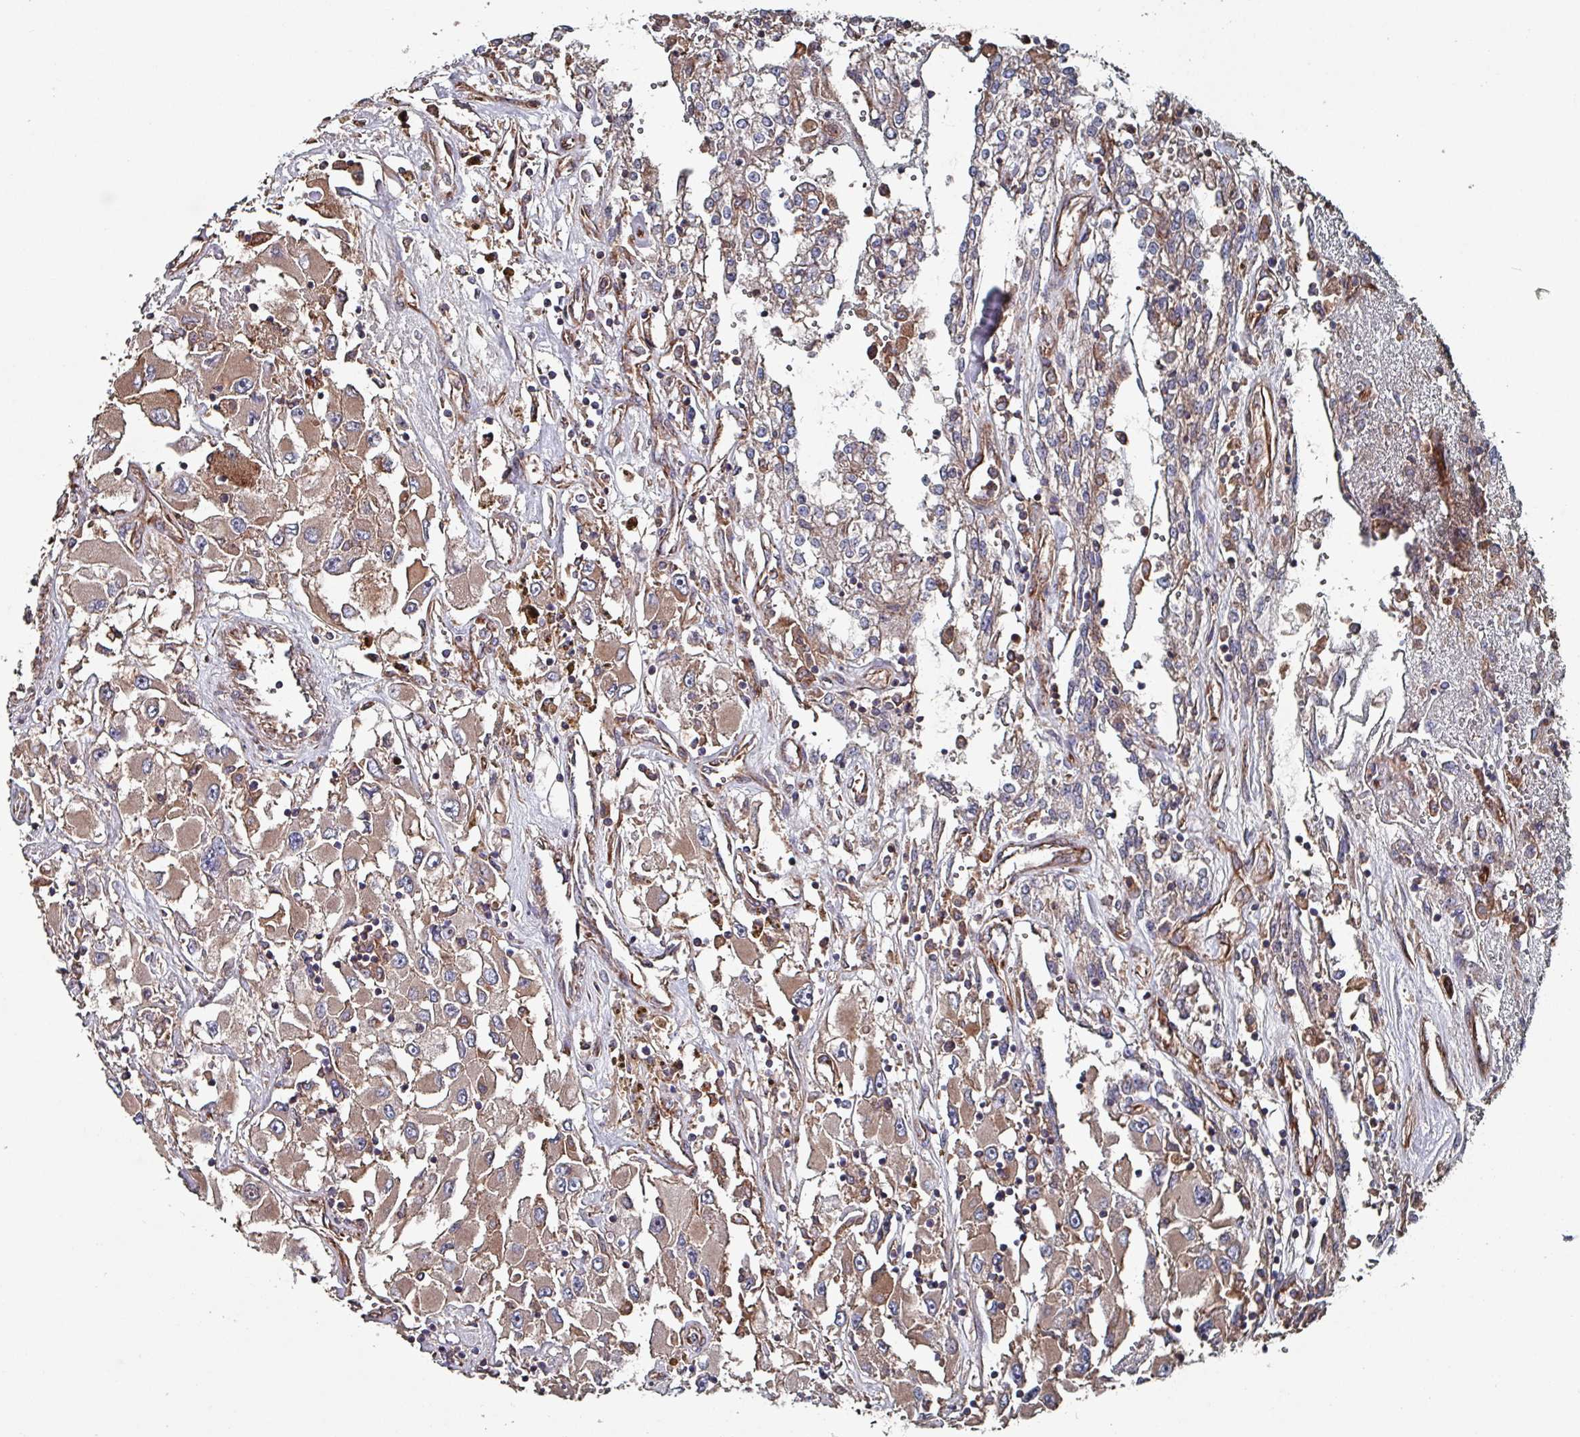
{"staining": {"intensity": "moderate", "quantity": ">75%", "location": "cytoplasmic/membranous"}, "tissue": "renal cancer", "cell_type": "Tumor cells", "image_type": "cancer", "snomed": [{"axis": "morphology", "description": "Adenocarcinoma, NOS"}, {"axis": "topography", "description": "Kidney"}], "caption": "This image reveals immunohistochemistry staining of human renal cancer, with medium moderate cytoplasmic/membranous expression in approximately >75% of tumor cells.", "gene": "ANO10", "patient": {"sex": "female", "age": 52}}